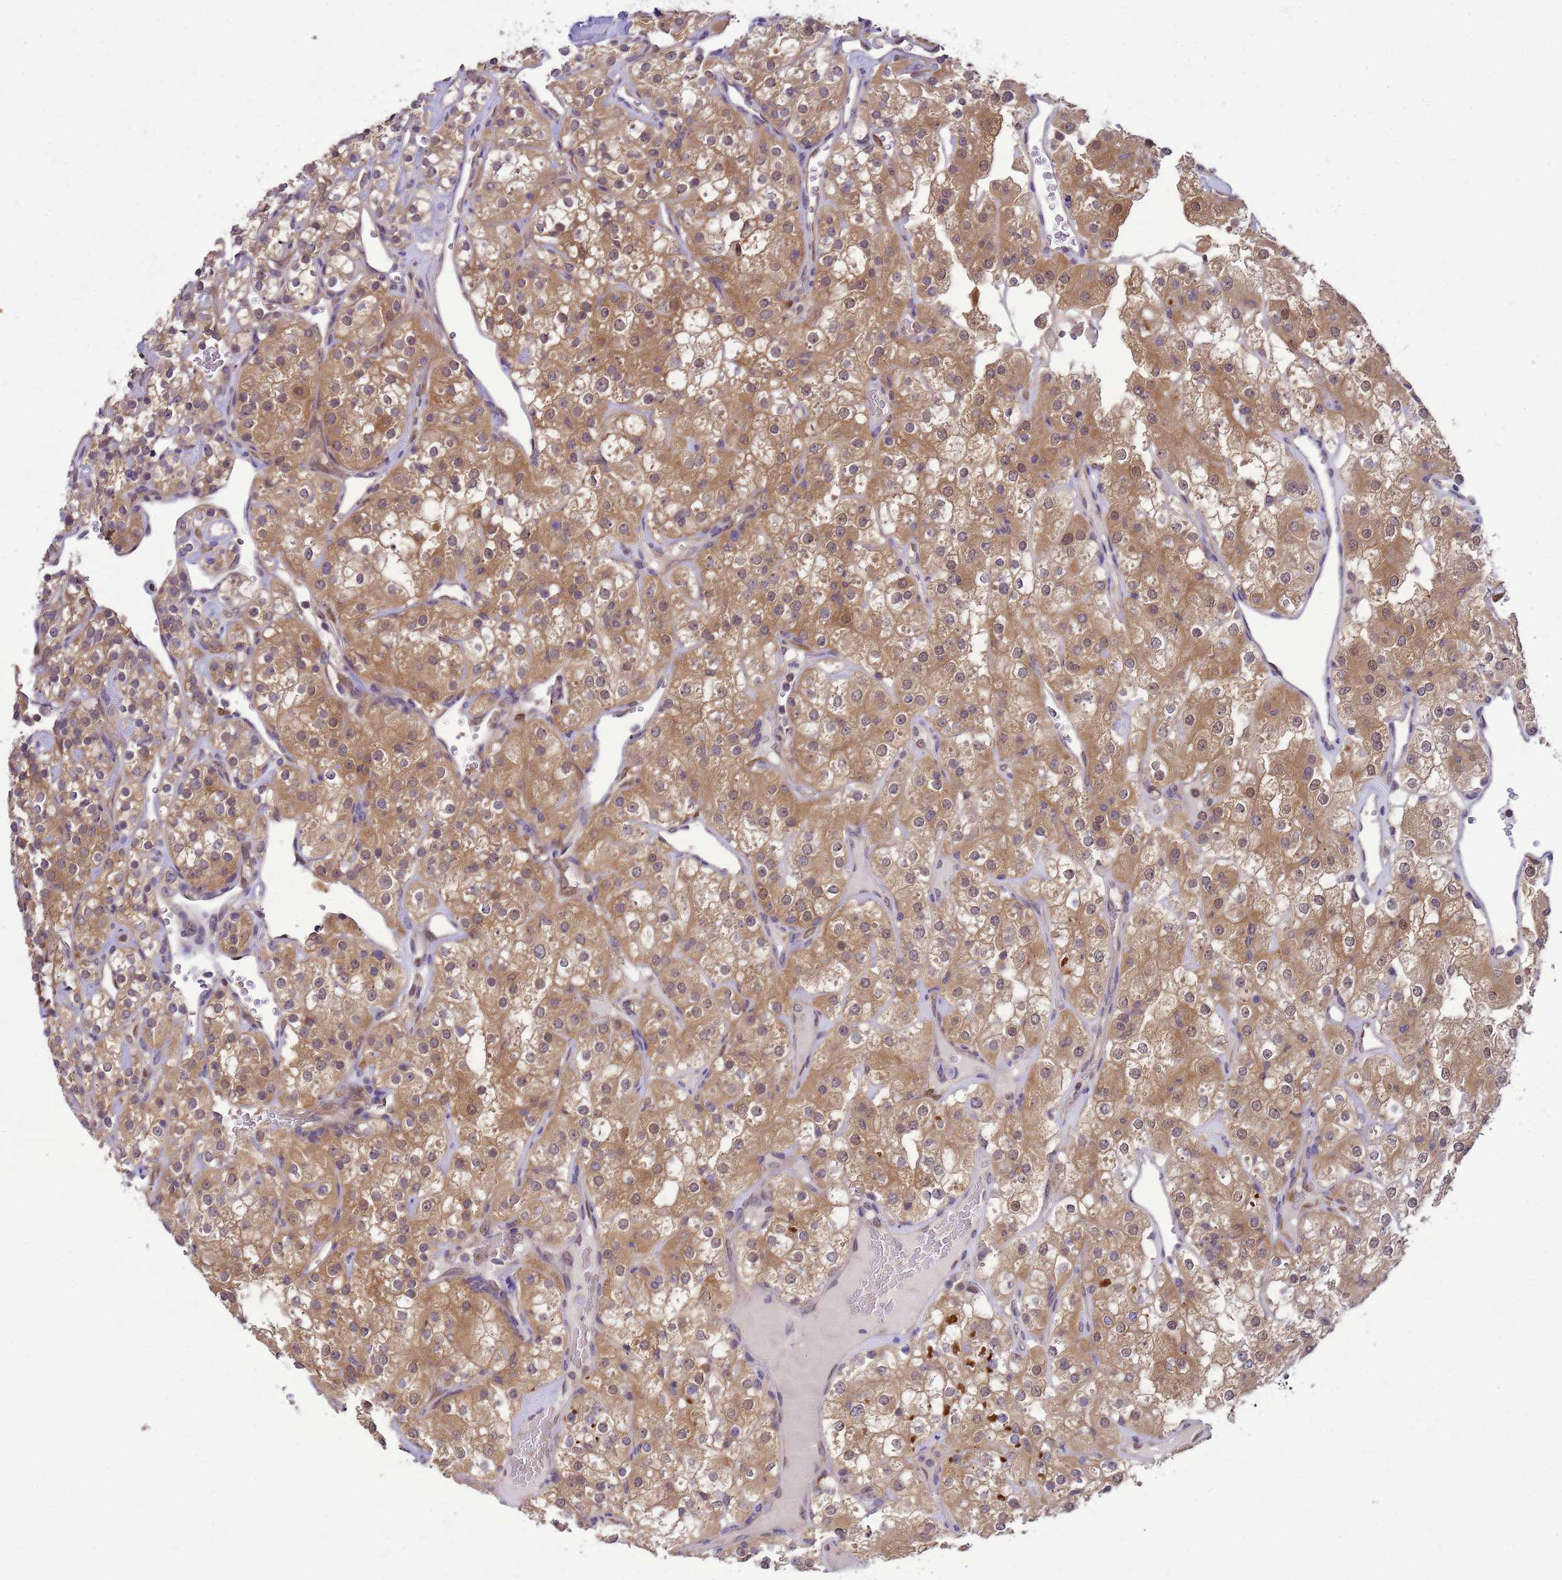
{"staining": {"intensity": "moderate", "quantity": ">75%", "location": "cytoplasmic/membranous"}, "tissue": "renal cancer", "cell_type": "Tumor cells", "image_type": "cancer", "snomed": [{"axis": "morphology", "description": "Adenocarcinoma, NOS"}, {"axis": "topography", "description": "Kidney"}], "caption": "A brown stain labels moderate cytoplasmic/membranous positivity of a protein in human renal cancer tumor cells.", "gene": "DDI2", "patient": {"sex": "male", "age": 77}}